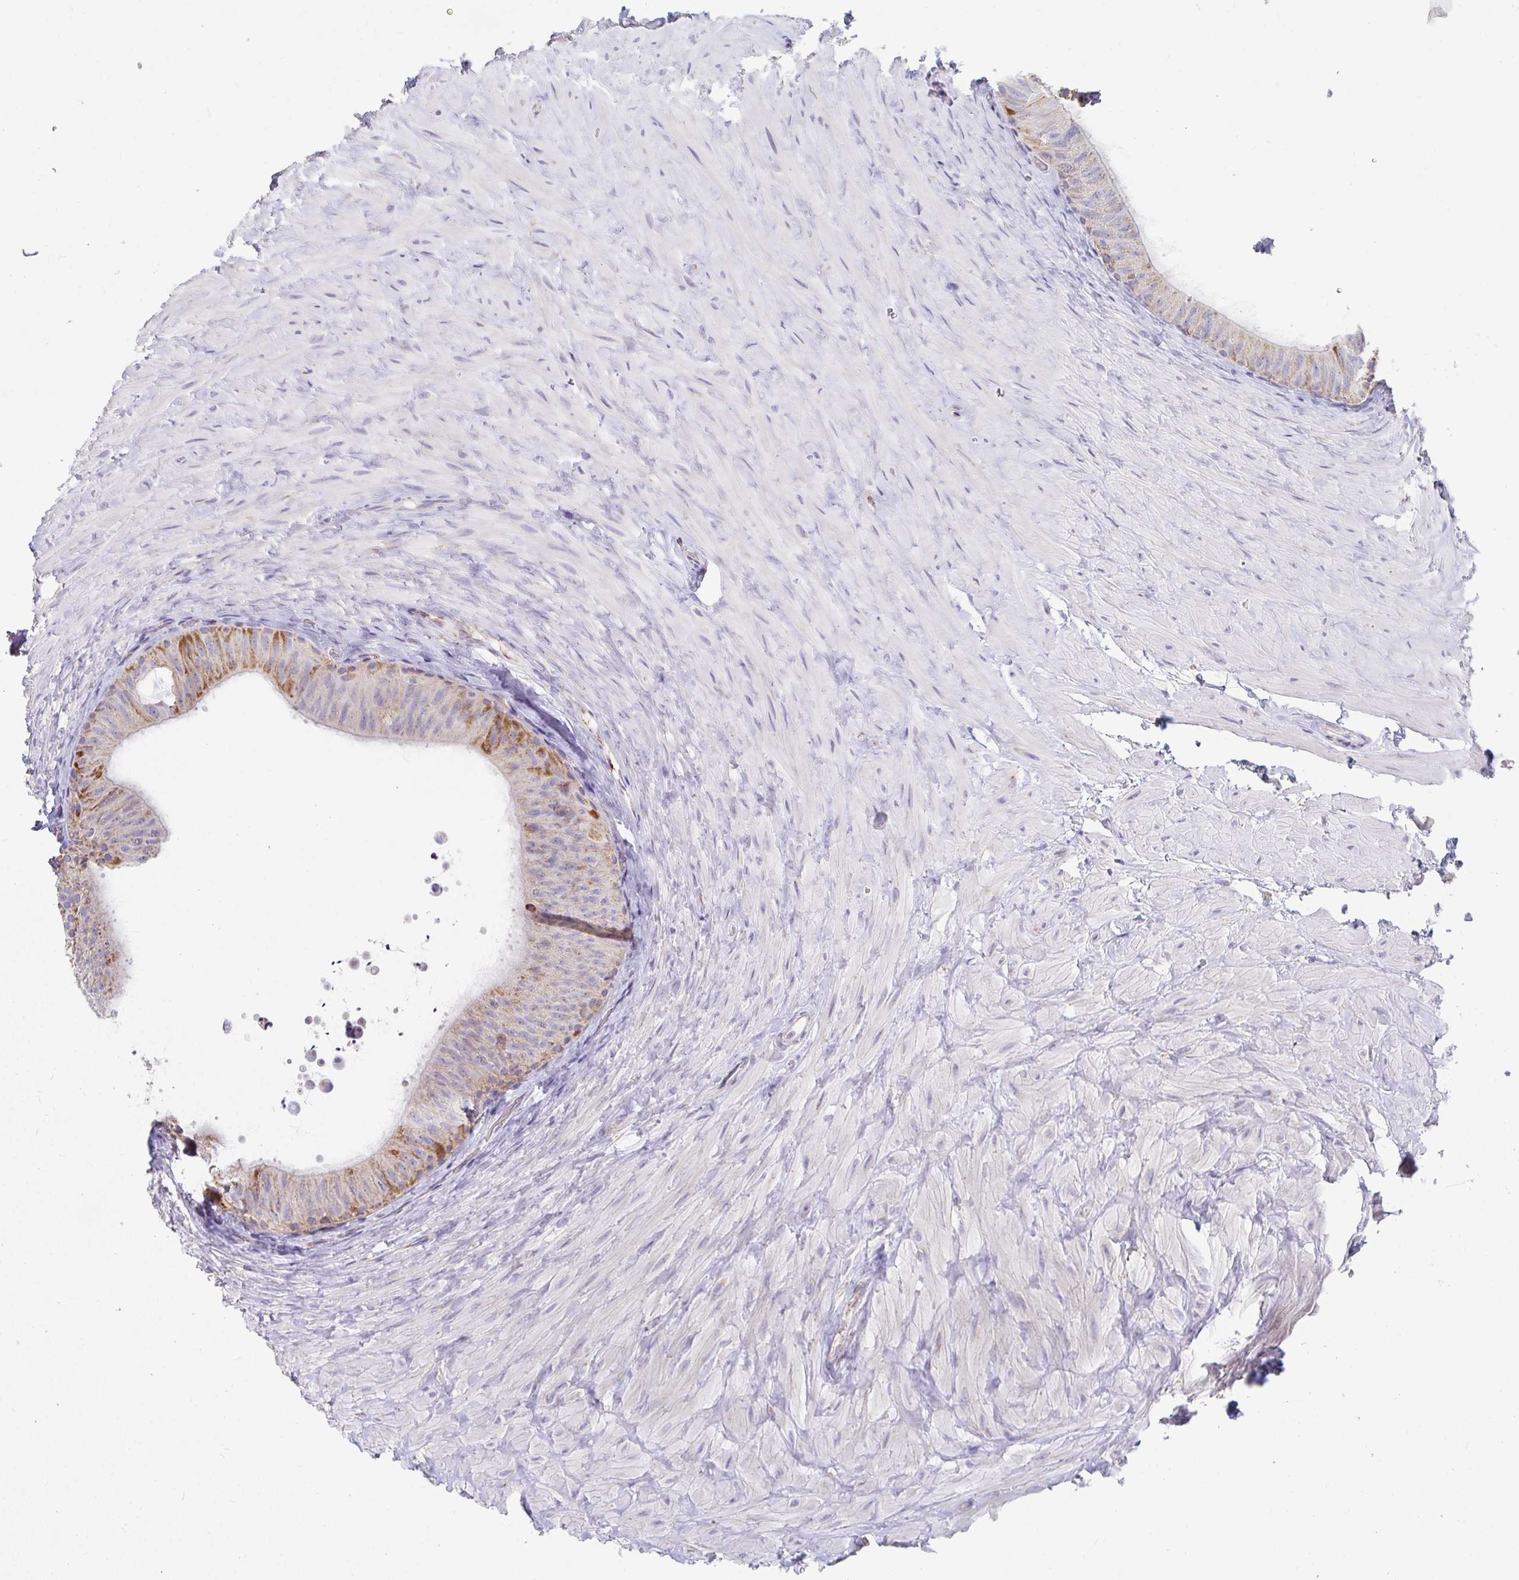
{"staining": {"intensity": "moderate", "quantity": "<25%", "location": "cytoplasmic/membranous"}, "tissue": "epididymis", "cell_type": "Glandular cells", "image_type": "normal", "snomed": [{"axis": "morphology", "description": "Normal tissue, NOS"}, {"axis": "topography", "description": "Epididymis, spermatic cord, NOS"}, {"axis": "topography", "description": "Epididymis"}], "caption": "A histopathology image showing moderate cytoplasmic/membranous staining in about <25% of glandular cells in benign epididymis, as visualized by brown immunohistochemical staining.", "gene": "FAHD1", "patient": {"sex": "male", "age": 31}}